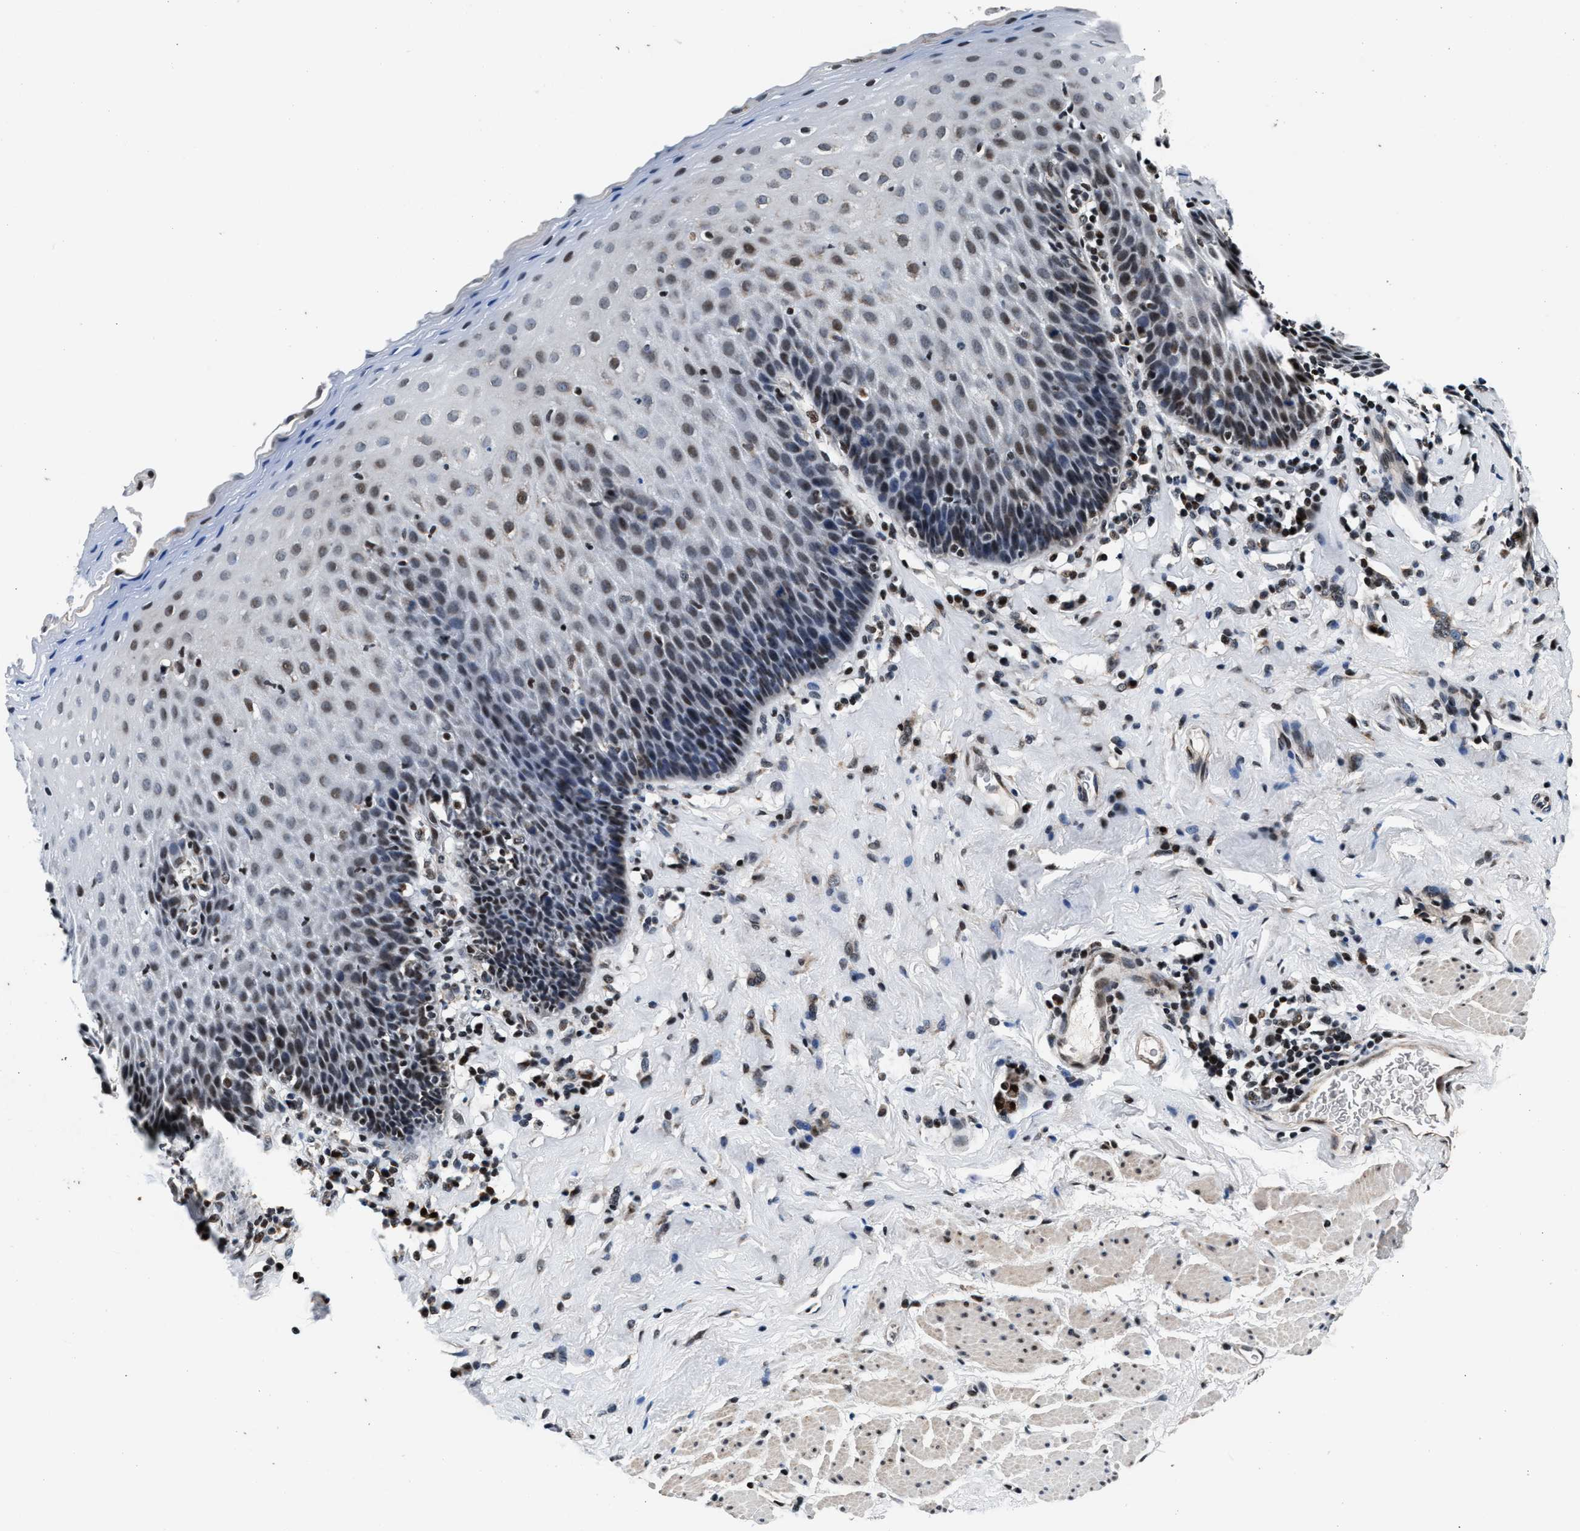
{"staining": {"intensity": "moderate", "quantity": "25%-75%", "location": "nuclear"}, "tissue": "esophagus", "cell_type": "Squamous epithelial cells", "image_type": "normal", "snomed": [{"axis": "morphology", "description": "Normal tissue, NOS"}, {"axis": "topography", "description": "Esophagus"}], "caption": "IHC of normal human esophagus displays medium levels of moderate nuclear staining in about 25%-75% of squamous epithelial cells.", "gene": "PRRC2B", "patient": {"sex": "female", "age": 61}}